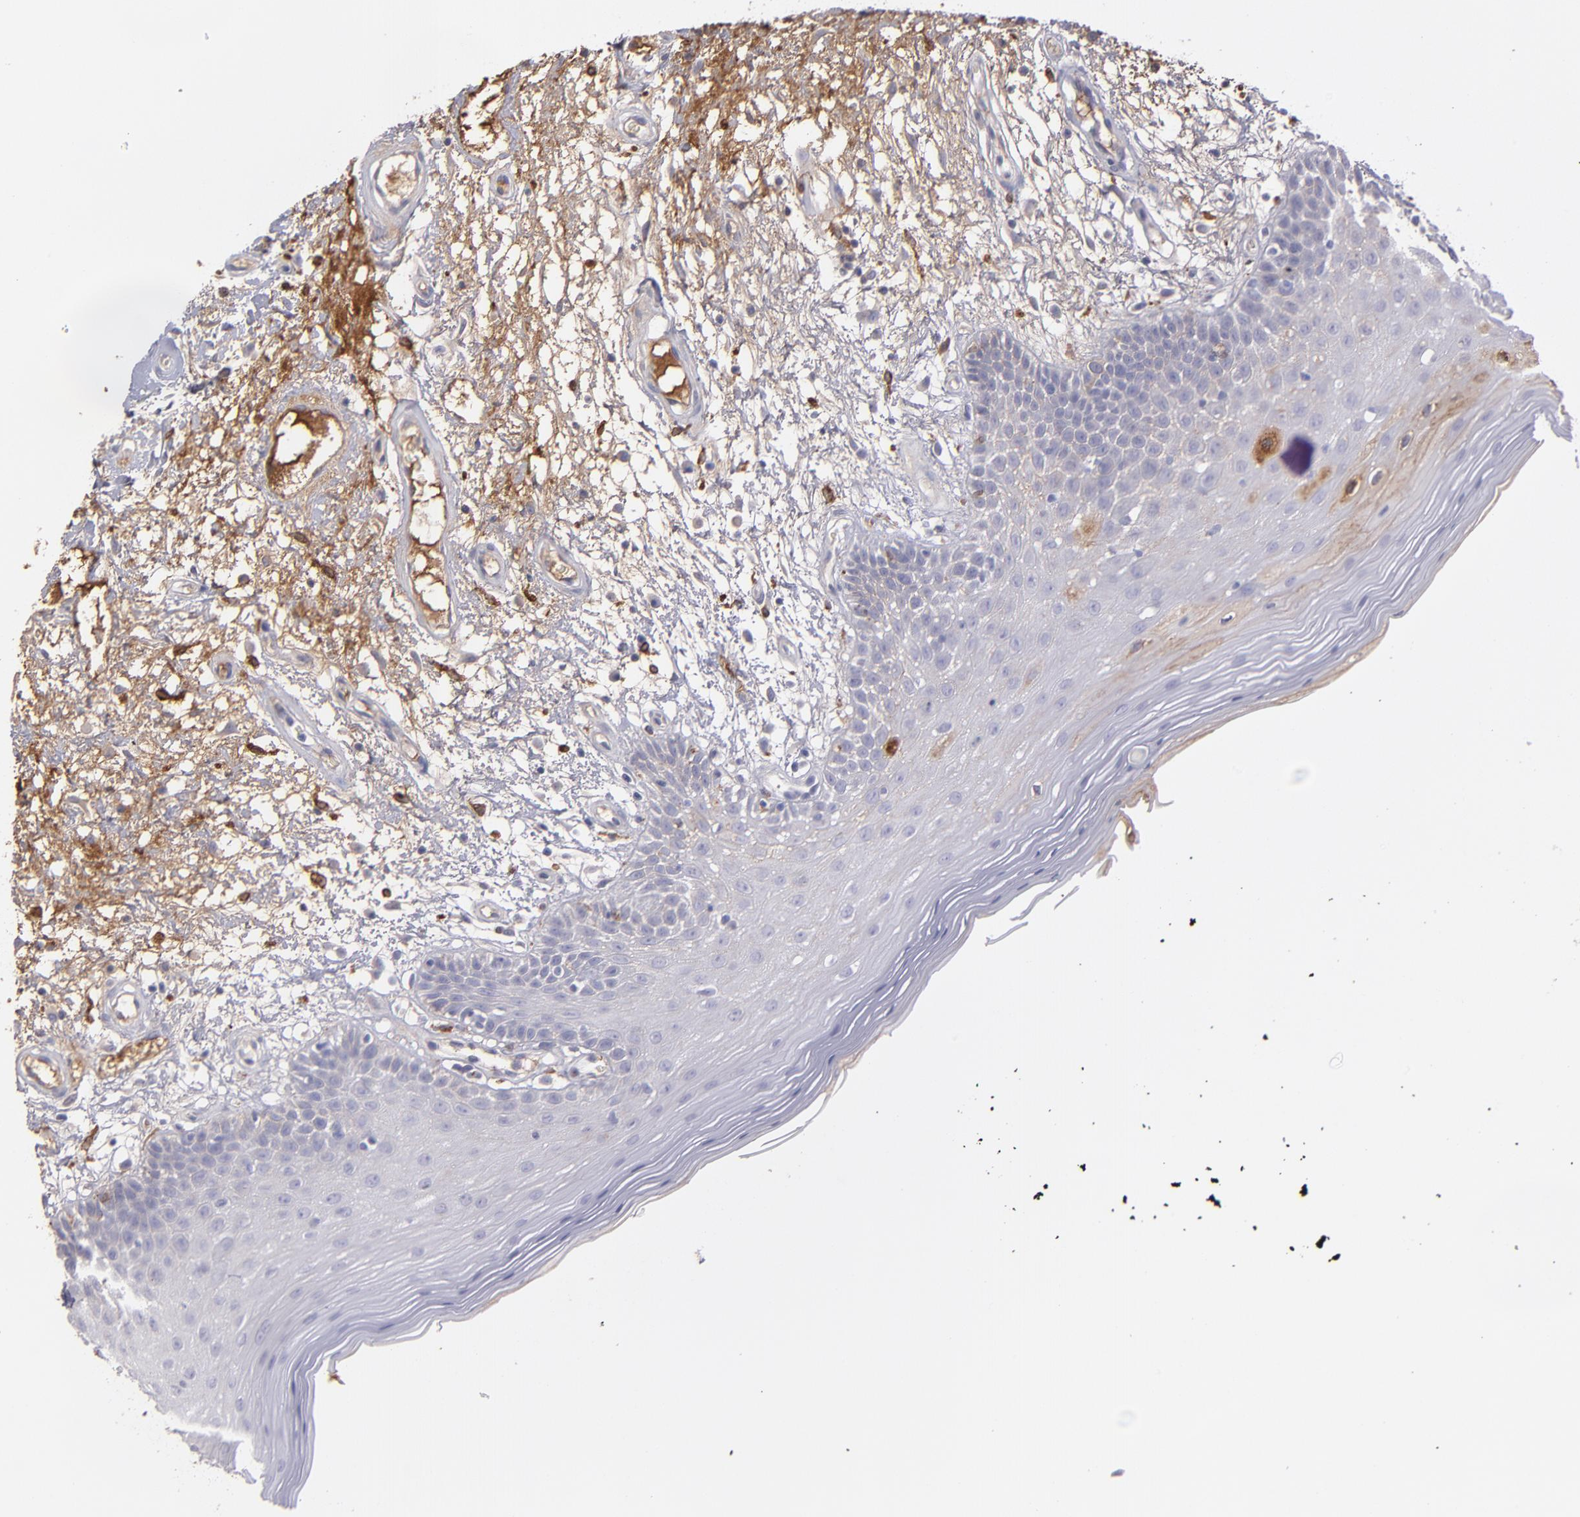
{"staining": {"intensity": "weak", "quantity": "<25%", "location": "cytoplasmic/membranous"}, "tissue": "oral mucosa", "cell_type": "Squamous epithelial cells", "image_type": "normal", "snomed": [{"axis": "morphology", "description": "Normal tissue, NOS"}, {"axis": "morphology", "description": "Squamous cell carcinoma, NOS"}, {"axis": "topography", "description": "Skeletal muscle"}, {"axis": "topography", "description": "Oral tissue"}, {"axis": "topography", "description": "Head-Neck"}], "caption": "Human oral mucosa stained for a protein using immunohistochemistry (IHC) exhibits no positivity in squamous epithelial cells.", "gene": "C1QA", "patient": {"sex": "male", "age": 71}}